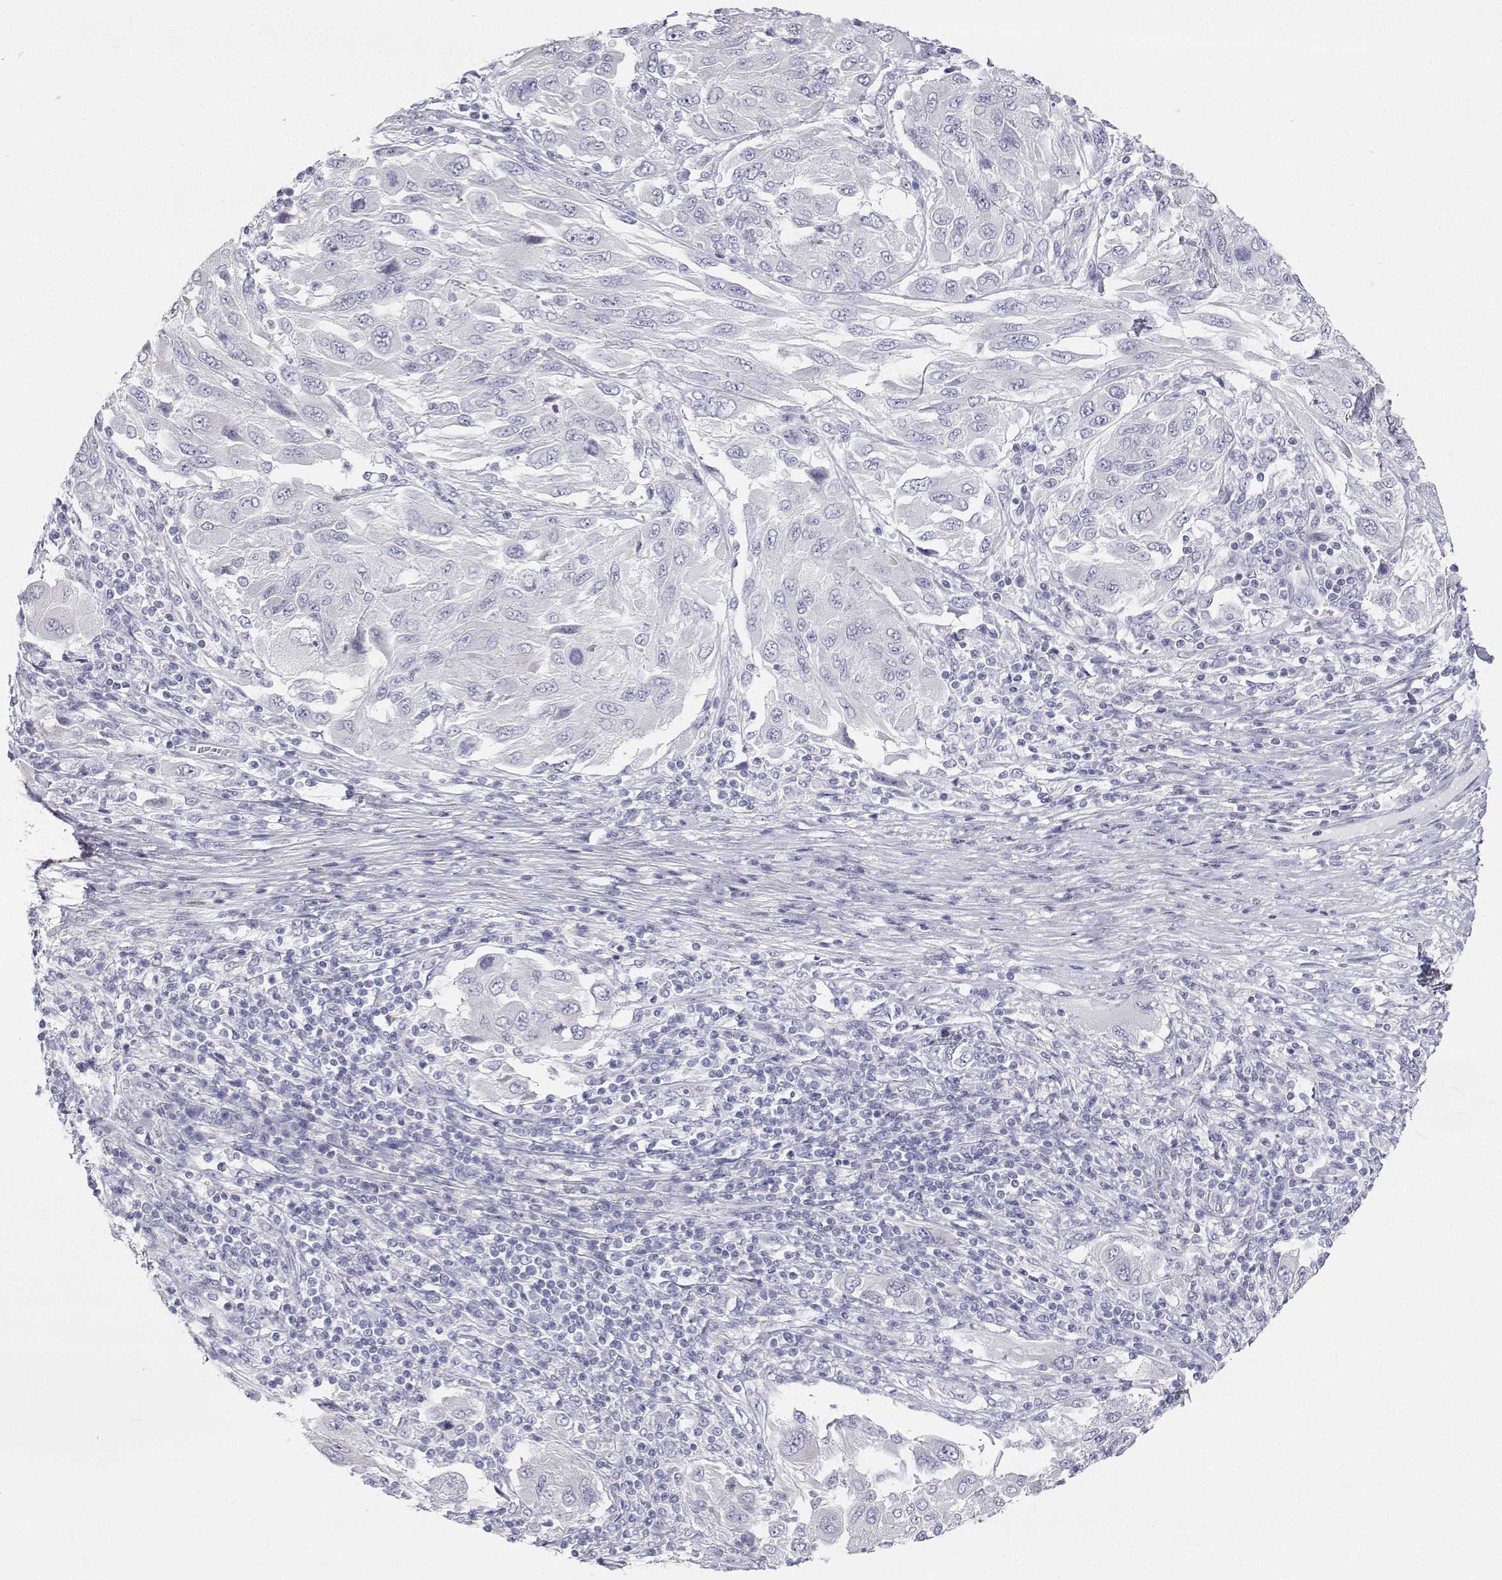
{"staining": {"intensity": "negative", "quantity": "none", "location": "none"}, "tissue": "melanoma", "cell_type": "Tumor cells", "image_type": "cancer", "snomed": [{"axis": "morphology", "description": "Malignant melanoma, NOS"}, {"axis": "topography", "description": "Skin"}], "caption": "Protein analysis of melanoma demonstrates no significant staining in tumor cells. (DAB (3,3'-diaminobenzidine) immunohistochemistry (IHC) visualized using brightfield microscopy, high magnification).", "gene": "TTN", "patient": {"sex": "female", "age": 91}}